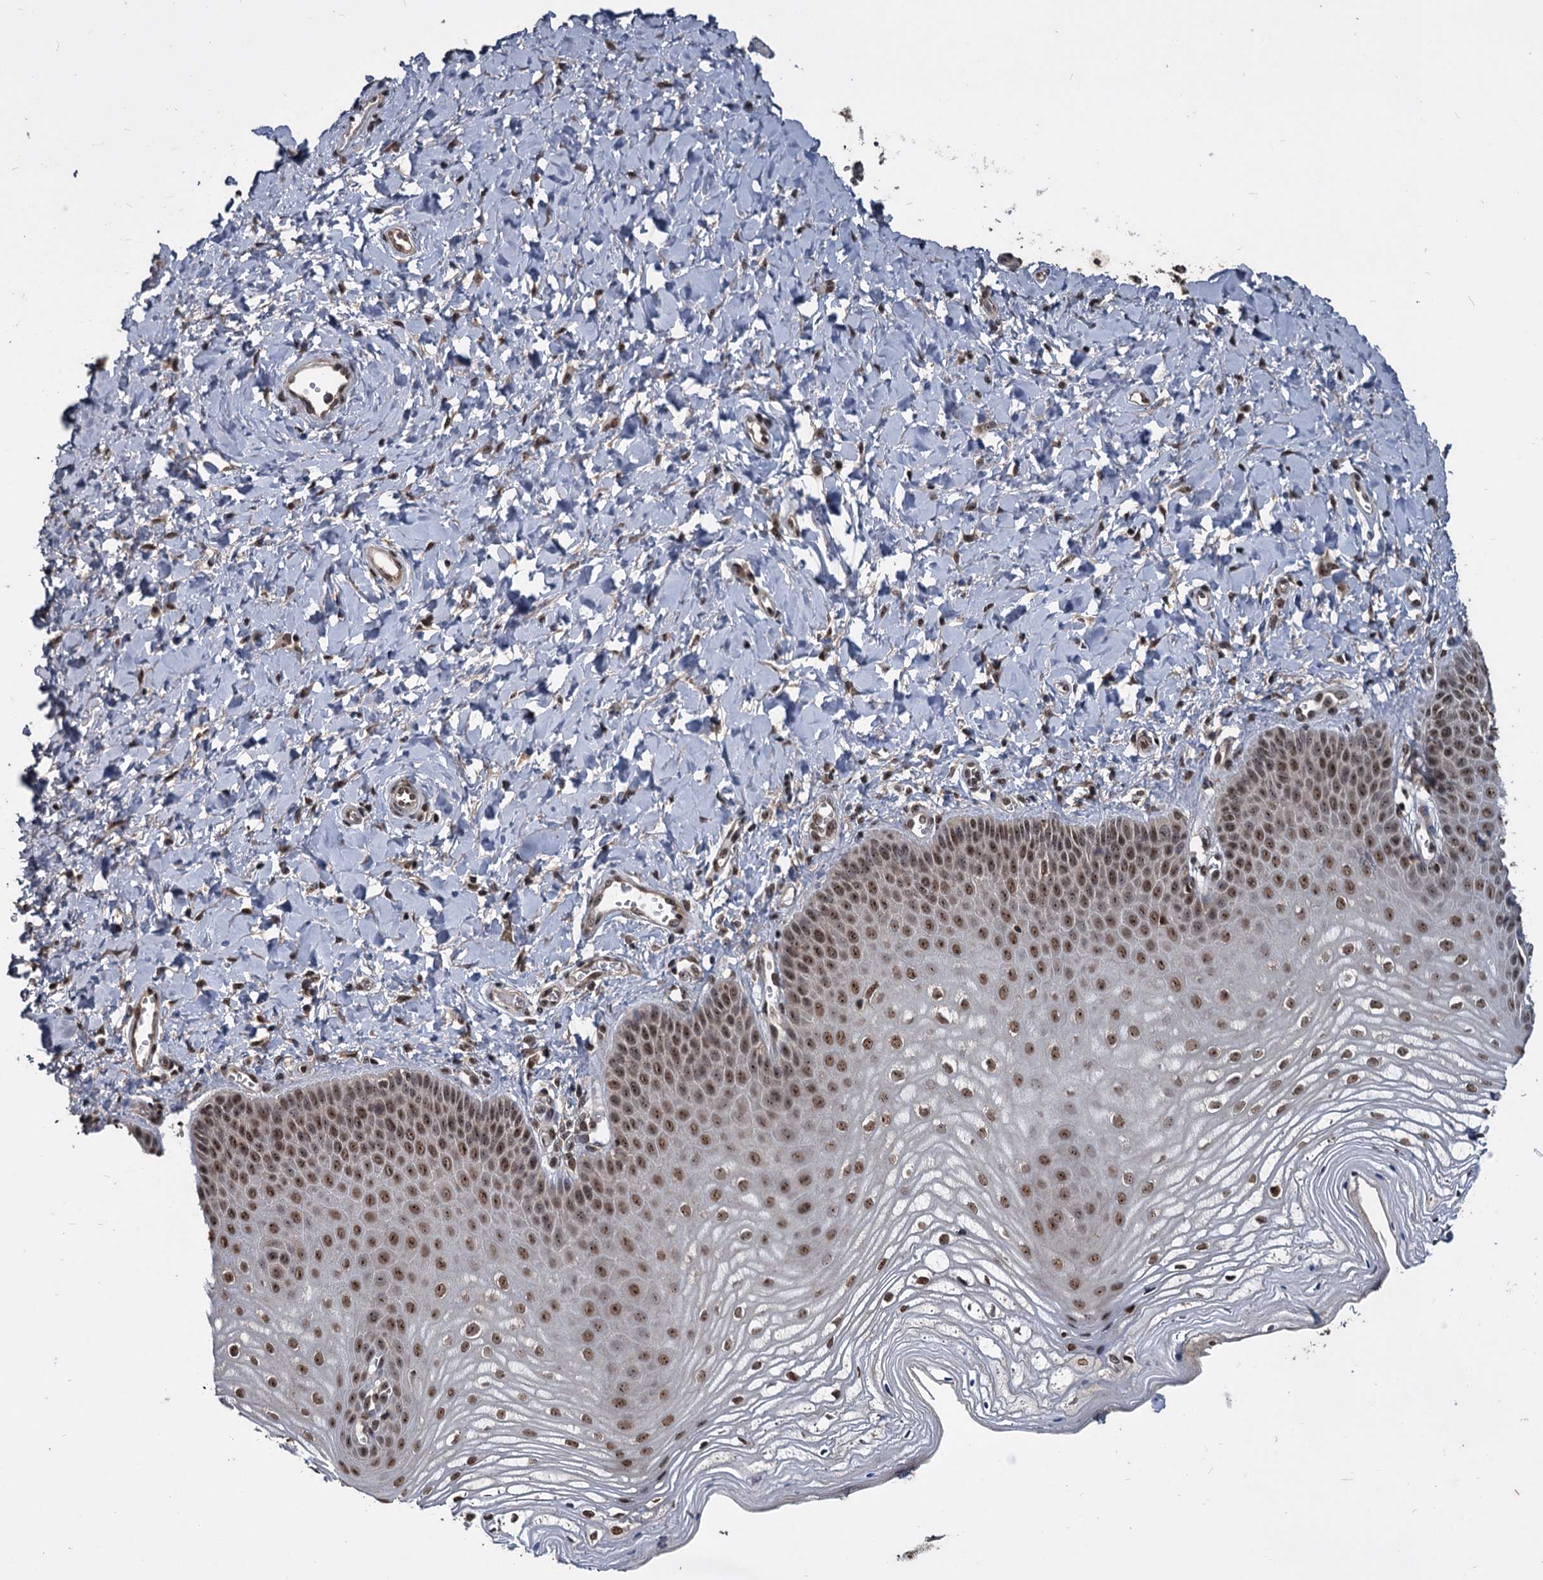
{"staining": {"intensity": "moderate", "quantity": ">75%", "location": "nuclear"}, "tissue": "vagina", "cell_type": "Squamous epithelial cells", "image_type": "normal", "snomed": [{"axis": "morphology", "description": "Normal tissue, NOS"}, {"axis": "topography", "description": "Vagina"}, {"axis": "topography", "description": "Cervix"}], "caption": "Squamous epithelial cells reveal medium levels of moderate nuclear positivity in about >75% of cells in benign vagina. The staining is performed using DAB (3,3'-diaminobenzidine) brown chromogen to label protein expression. The nuclei are counter-stained blue using hematoxylin.", "gene": "FAM216B", "patient": {"sex": "female", "age": 40}}